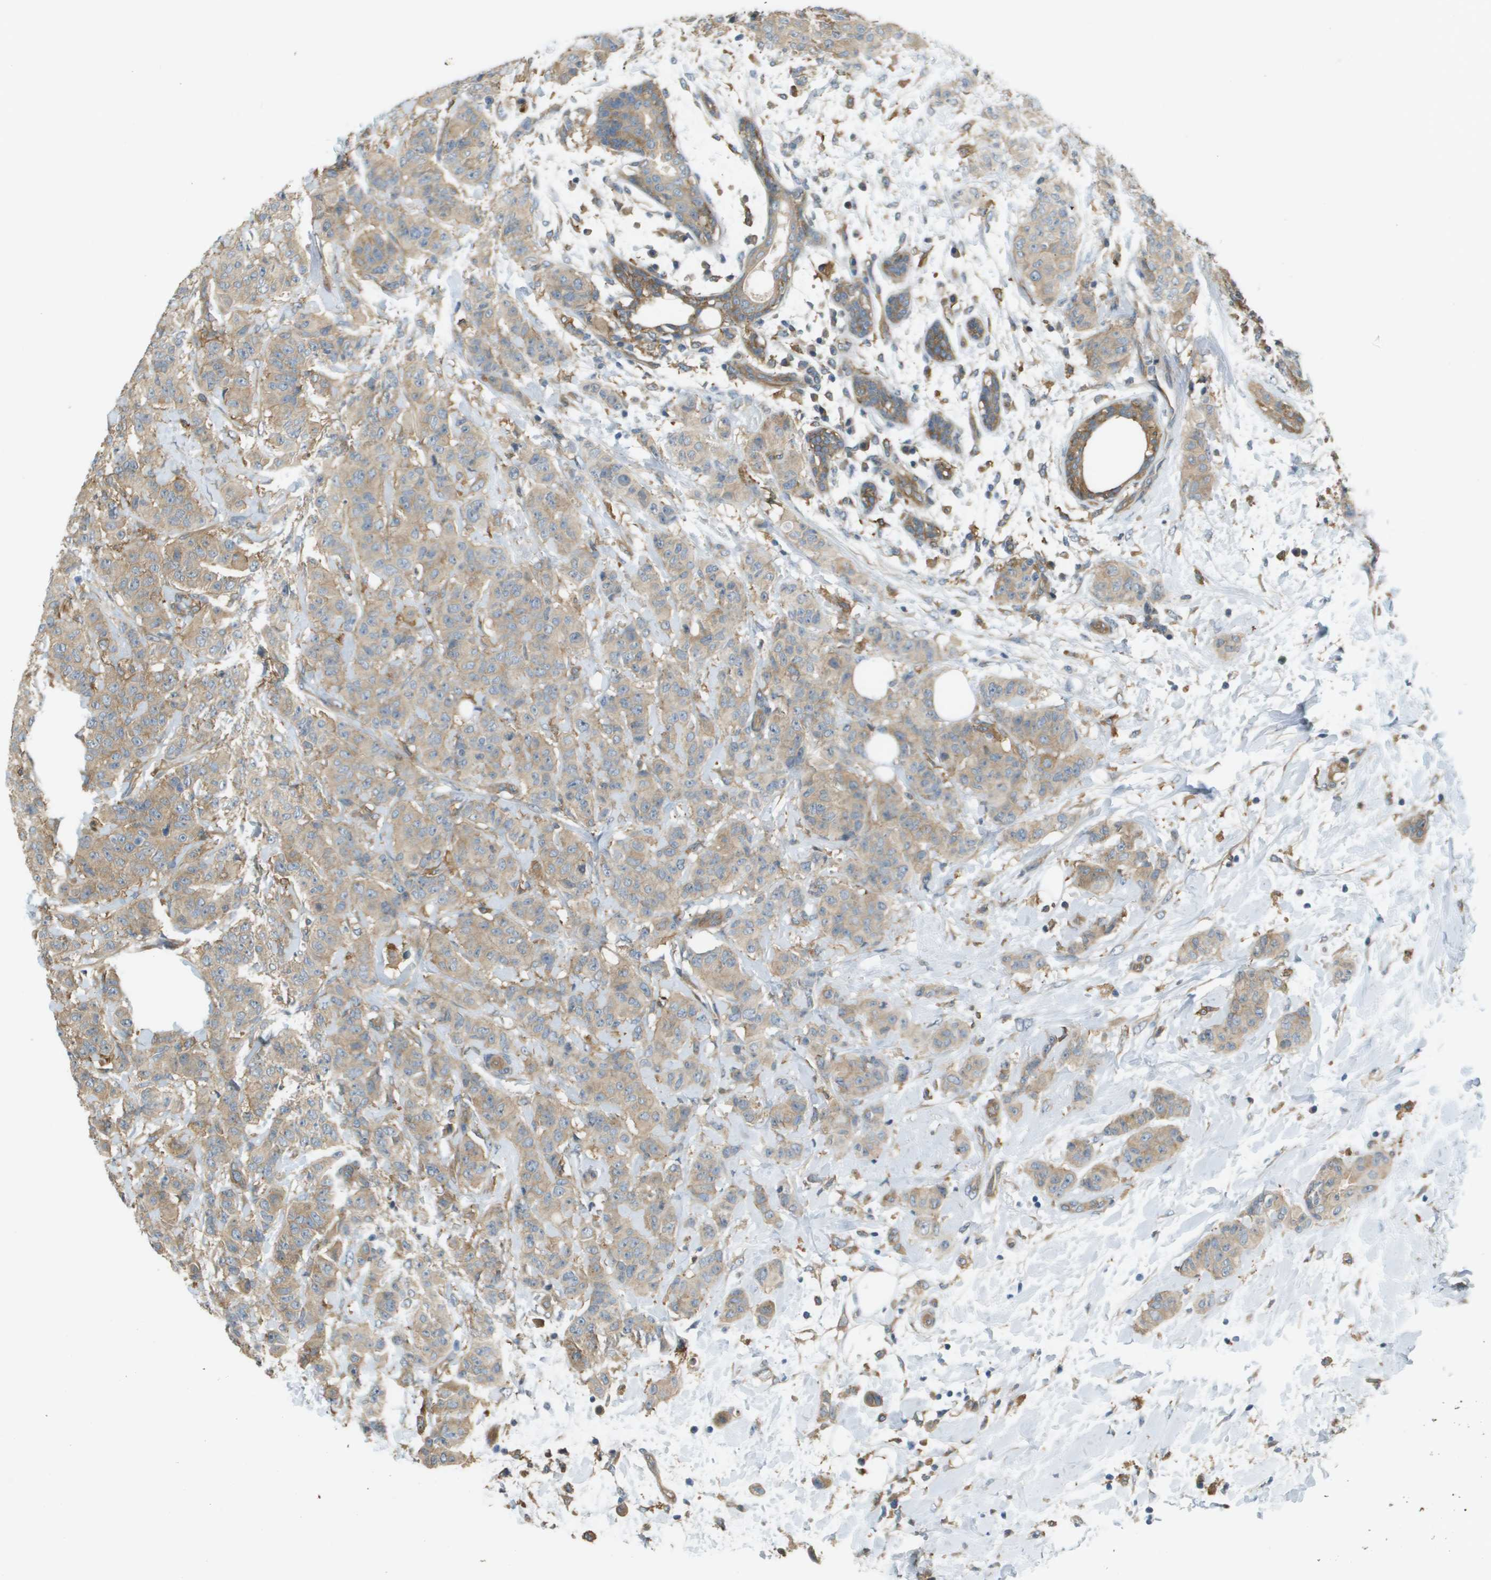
{"staining": {"intensity": "weak", "quantity": ">75%", "location": "cytoplasmic/membranous"}, "tissue": "breast cancer", "cell_type": "Tumor cells", "image_type": "cancer", "snomed": [{"axis": "morphology", "description": "Normal tissue, NOS"}, {"axis": "morphology", "description": "Duct carcinoma"}, {"axis": "topography", "description": "Breast"}], "caption": "Immunohistochemical staining of human intraductal carcinoma (breast) reveals low levels of weak cytoplasmic/membranous protein staining in approximately >75% of tumor cells.", "gene": "CORO1B", "patient": {"sex": "female", "age": 40}}